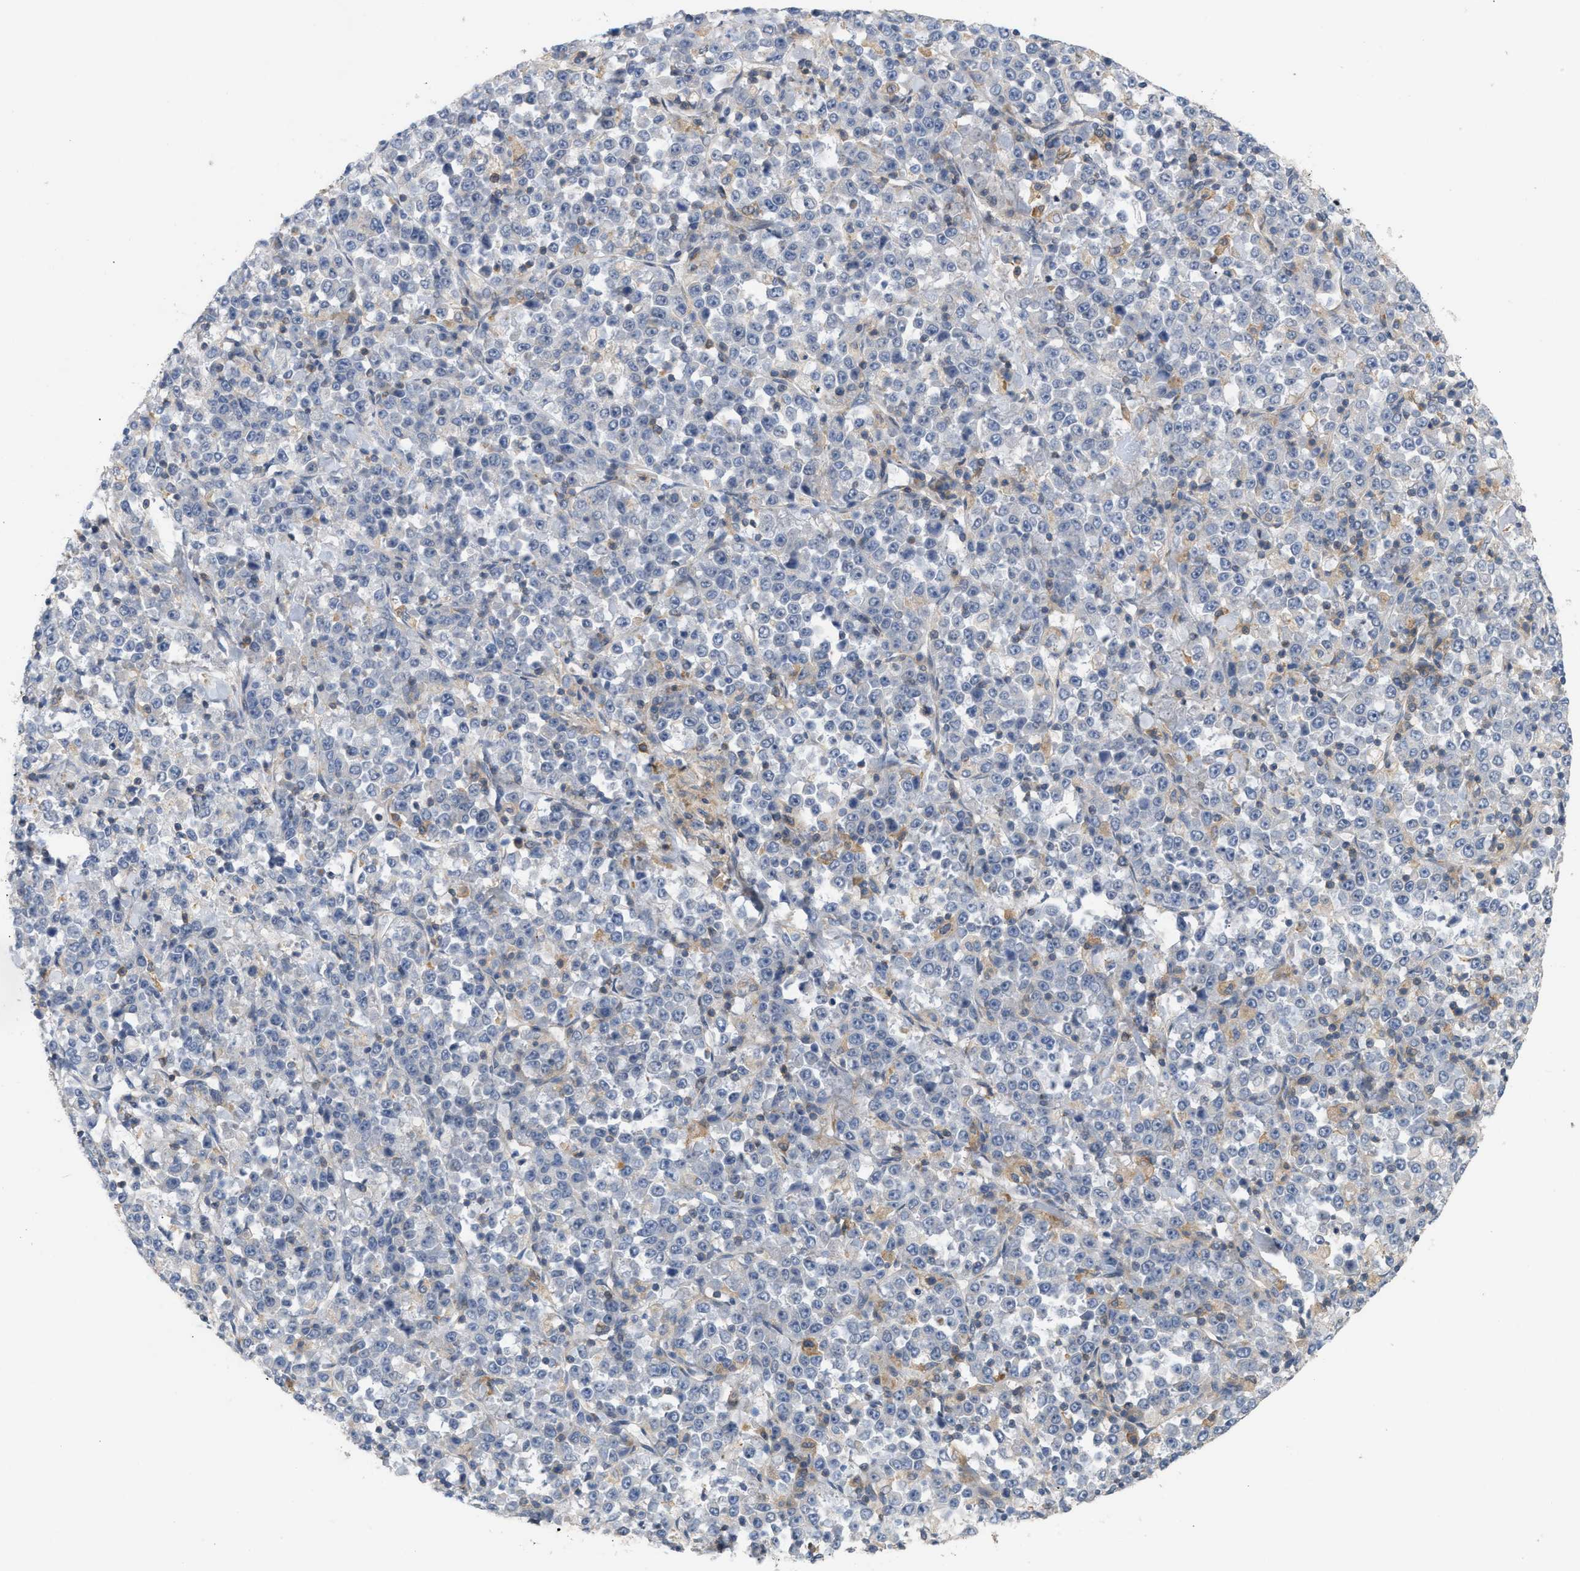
{"staining": {"intensity": "negative", "quantity": "none", "location": "none"}, "tissue": "stomach cancer", "cell_type": "Tumor cells", "image_type": "cancer", "snomed": [{"axis": "morphology", "description": "Normal tissue, NOS"}, {"axis": "morphology", "description": "Adenocarcinoma, NOS"}, {"axis": "topography", "description": "Stomach, upper"}, {"axis": "topography", "description": "Stomach"}], "caption": "A photomicrograph of adenocarcinoma (stomach) stained for a protein demonstrates no brown staining in tumor cells. (Brightfield microscopy of DAB immunohistochemistry (IHC) at high magnification).", "gene": "DBNL", "patient": {"sex": "male", "age": 59}}